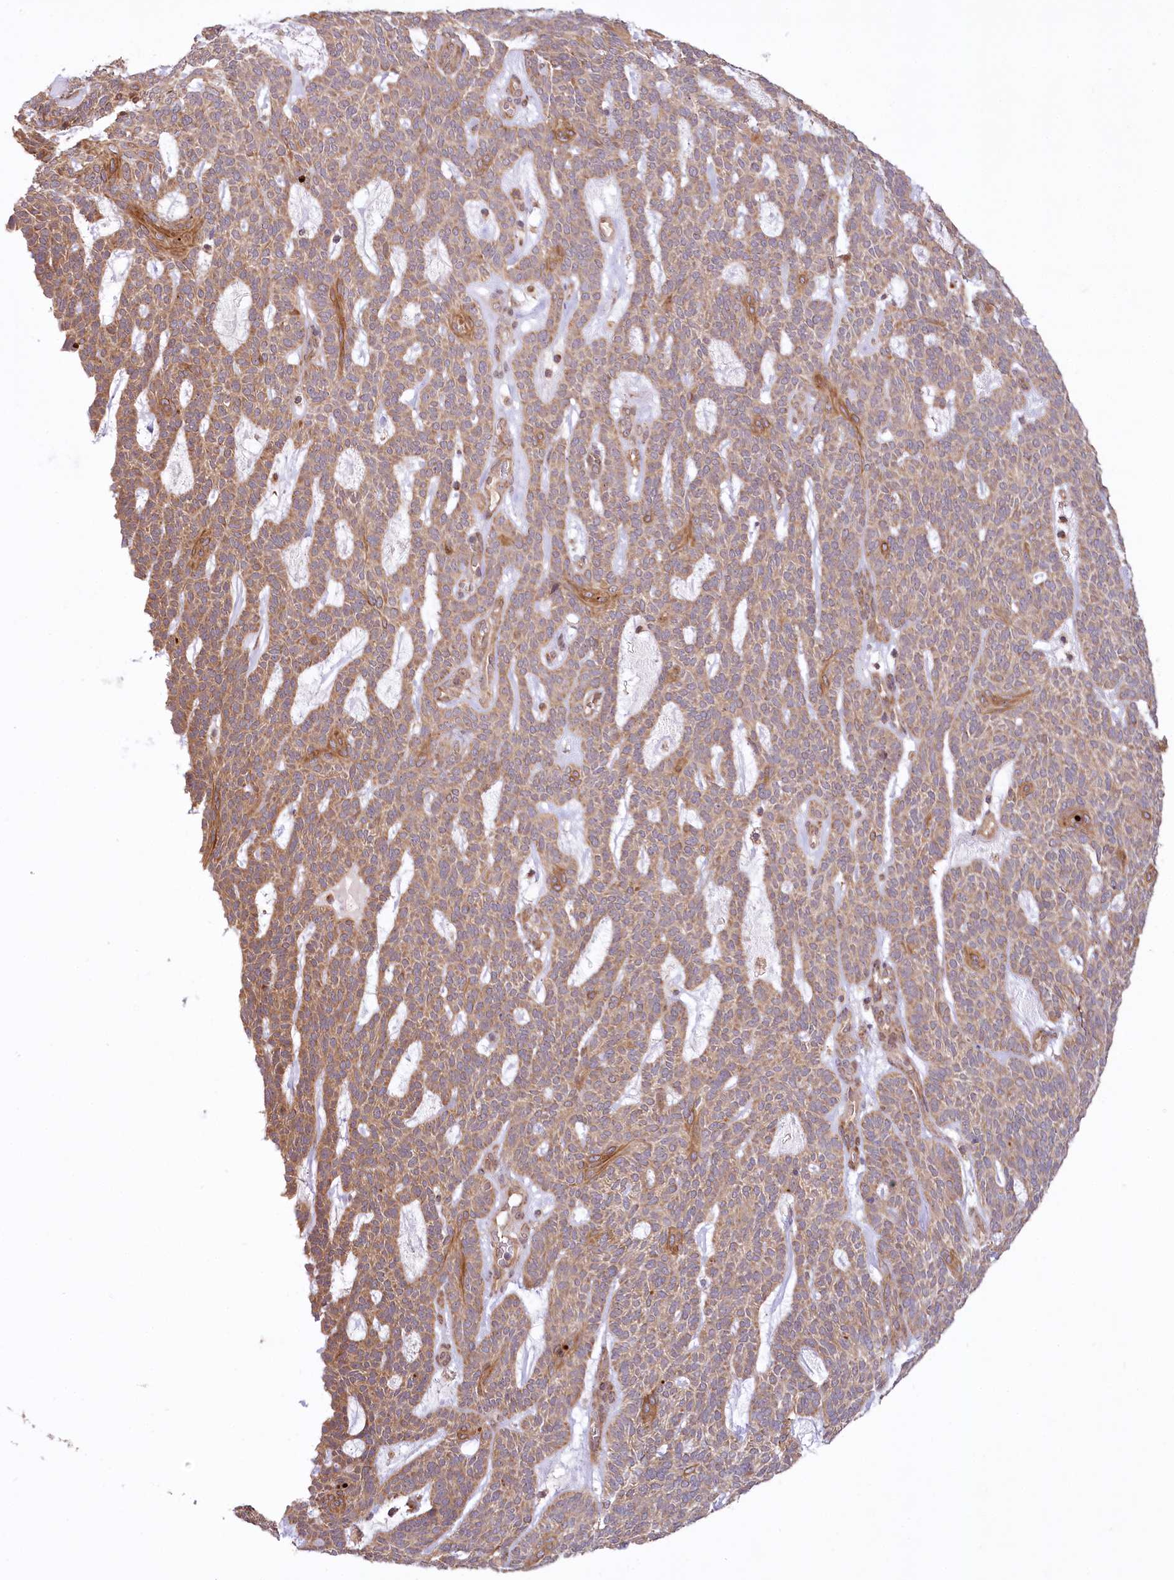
{"staining": {"intensity": "moderate", "quantity": "25%-75%", "location": "cytoplasmic/membranous"}, "tissue": "skin cancer", "cell_type": "Tumor cells", "image_type": "cancer", "snomed": [{"axis": "morphology", "description": "Squamous cell carcinoma, NOS"}, {"axis": "topography", "description": "Skin"}], "caption": "High-magnification brightfield microscopy of skin squamous cell carcinoma stained with DAB (brown) and counterstained with hematoxylin (blue). tumor cells exhibit moderate cytoplasmic/membranous staining is seen in approximately25%-75% of cells. (DAB IHC, brown staining for protein, blue staining for nuclei).", "gene": "CEP70", "patient": {"sex": "female", "age": 90}}